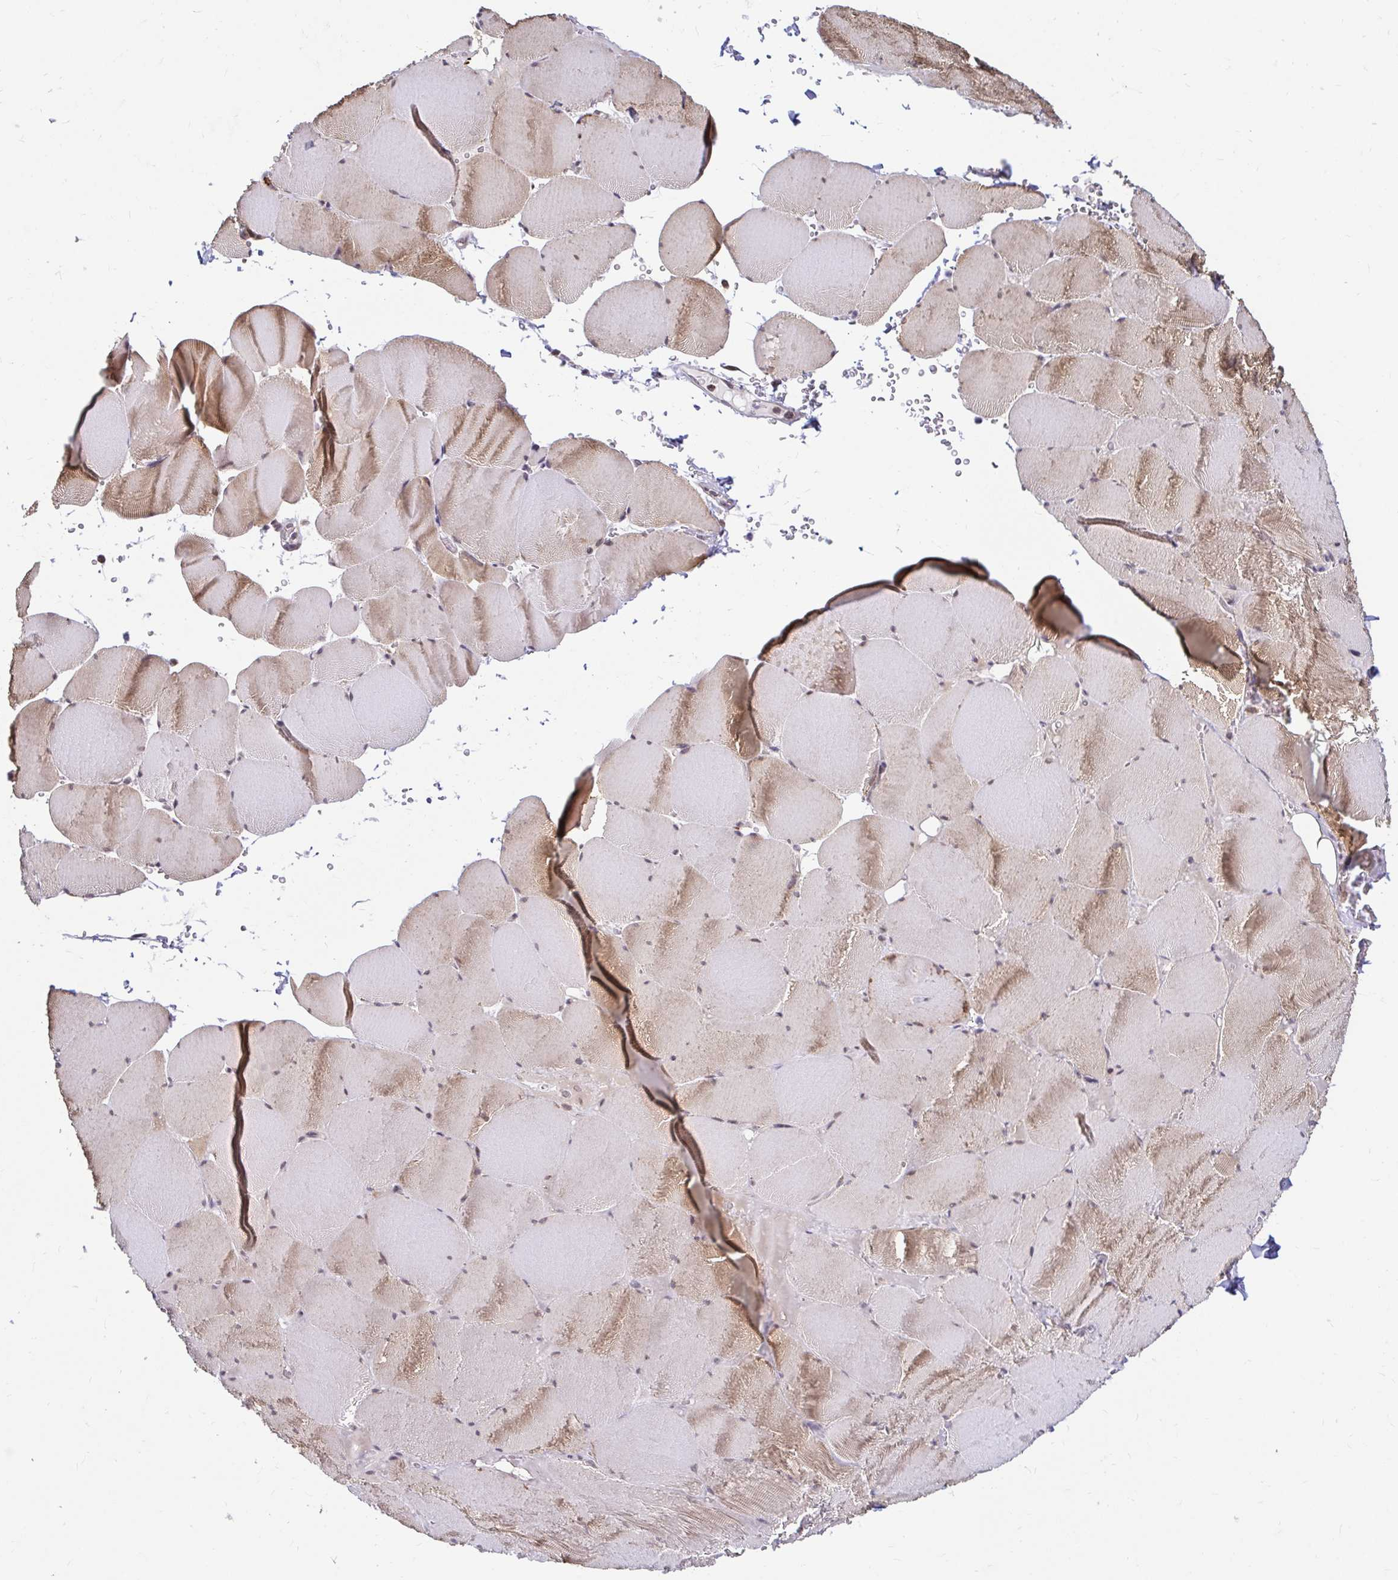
{"staining": {"intensity": "weak", "quantity": "25%-75%", "location": "cytoplasmic/membranous"}, "tissue": "skeletal muscle", "cell_type": "Myocytes", "image_type": "normal", "snomed": [{"axis": "morphology", "description": "Normal tissue, NOS"}, {"axis": "topography", "description": "Skeletal muscle"}, {"axis": "topography", "description": "Head-Neck"}], "caption": "Immunohistochemical staining of unremarkable skeletal muscle displays weak cytoplasmic/membranous protein expression in approximately 25%-75% of myocytes. (brown staining indicates protein expression, while blue staining denotes nuclei).", "gene": "TIMM50", "patient": {"sex": "male", "age": 66}}